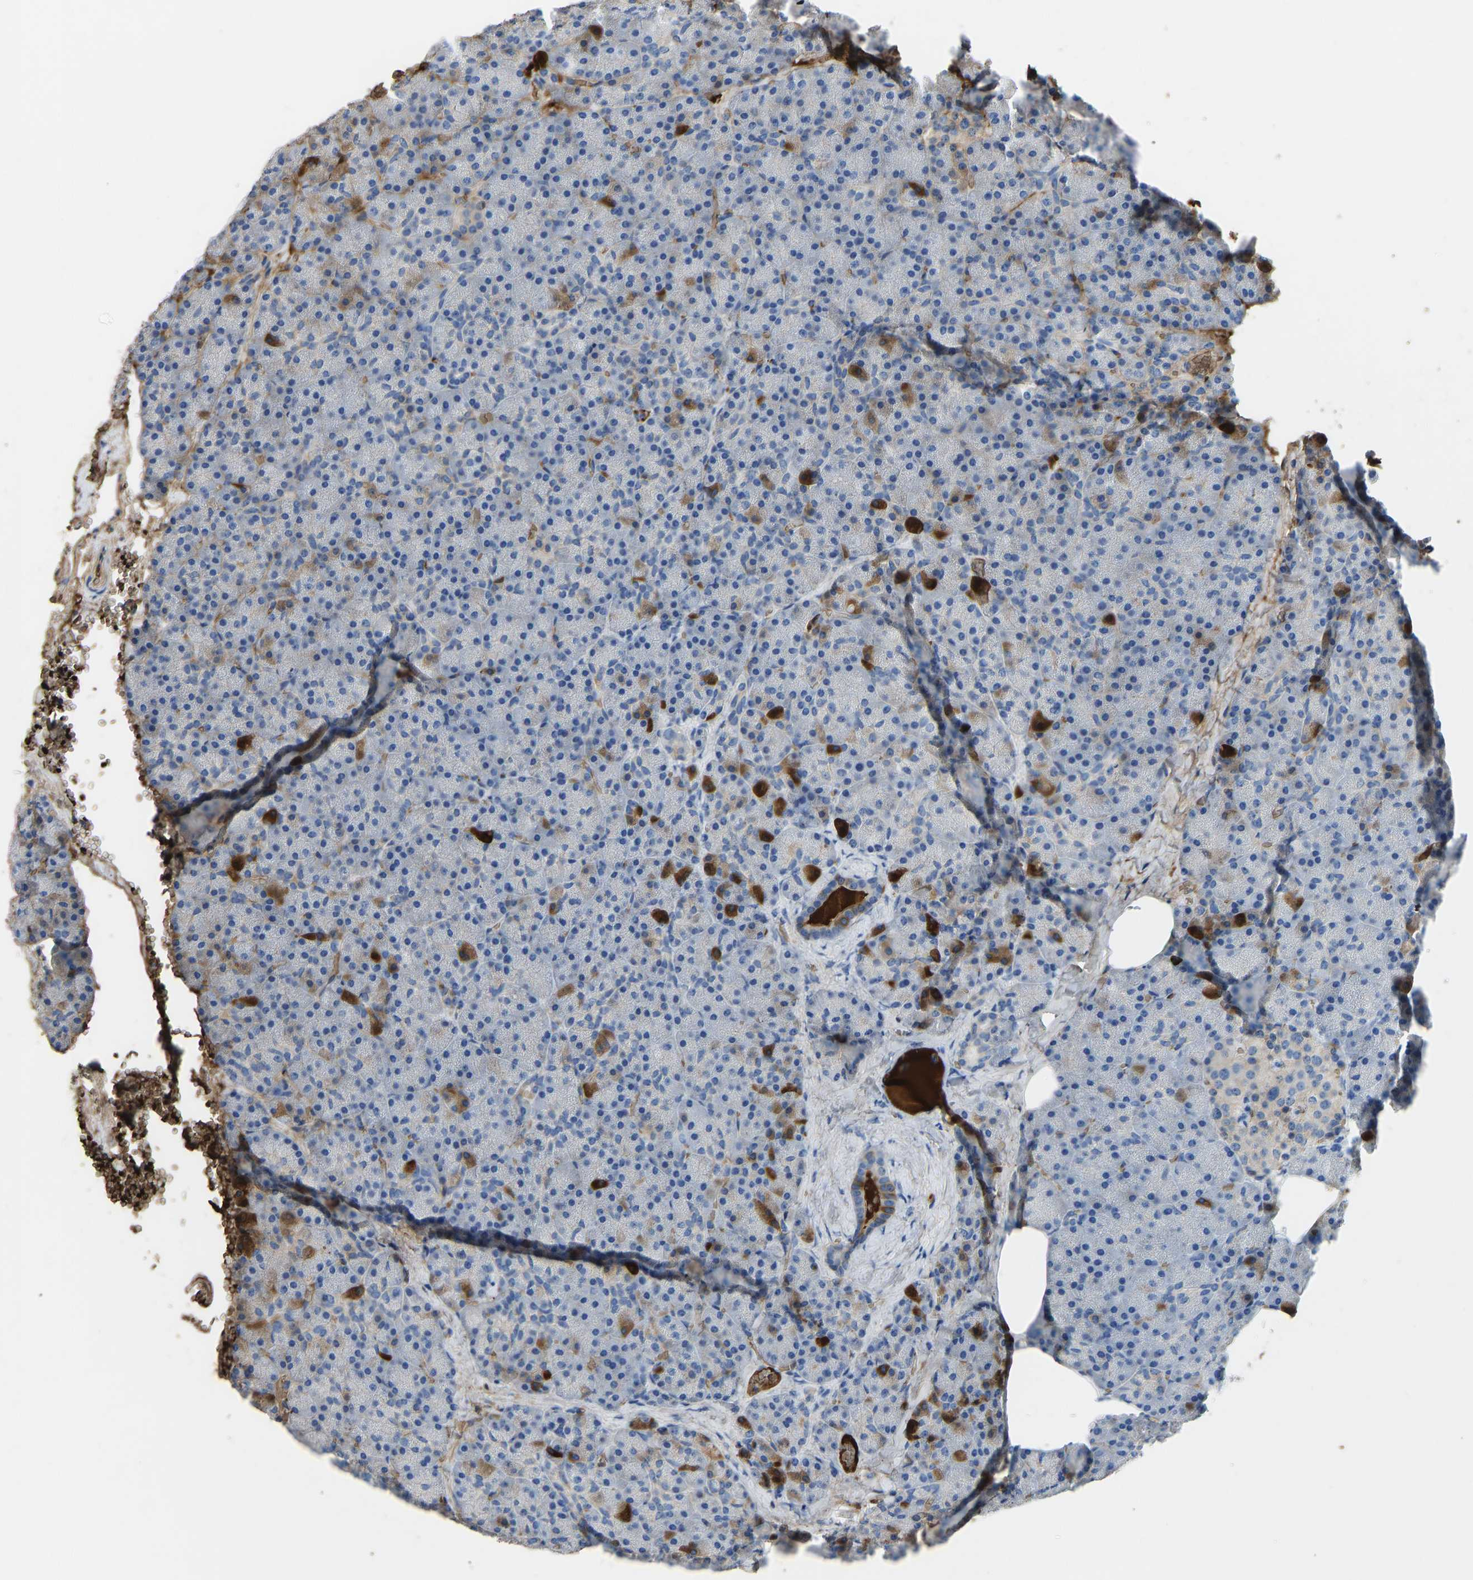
{"staining": {"intensity": "strong", "quantity": "<25%", "location": "cytoplasmic/membranous"}, "tissue": "pancreas", "cell_type": "Exocrine glandular cells", "image_type": "normal", "snomed": [{"axis": "morphology", "description": "Normal tissue, NOS"}, {"axis": "morphology", "description": "Carcinoid, malignant, NOS"}, {"axis": "topography", "description": "Pancreas"}], "caption": "Approximately <25% of exocrine glandular cells in unremarkable pancreas show strong cytoplasmic/membranous protein expression as visualized by brown immunohistochemical staining.", "gene": "PIGS", "patient": {"sex": "female", "age": 35}}